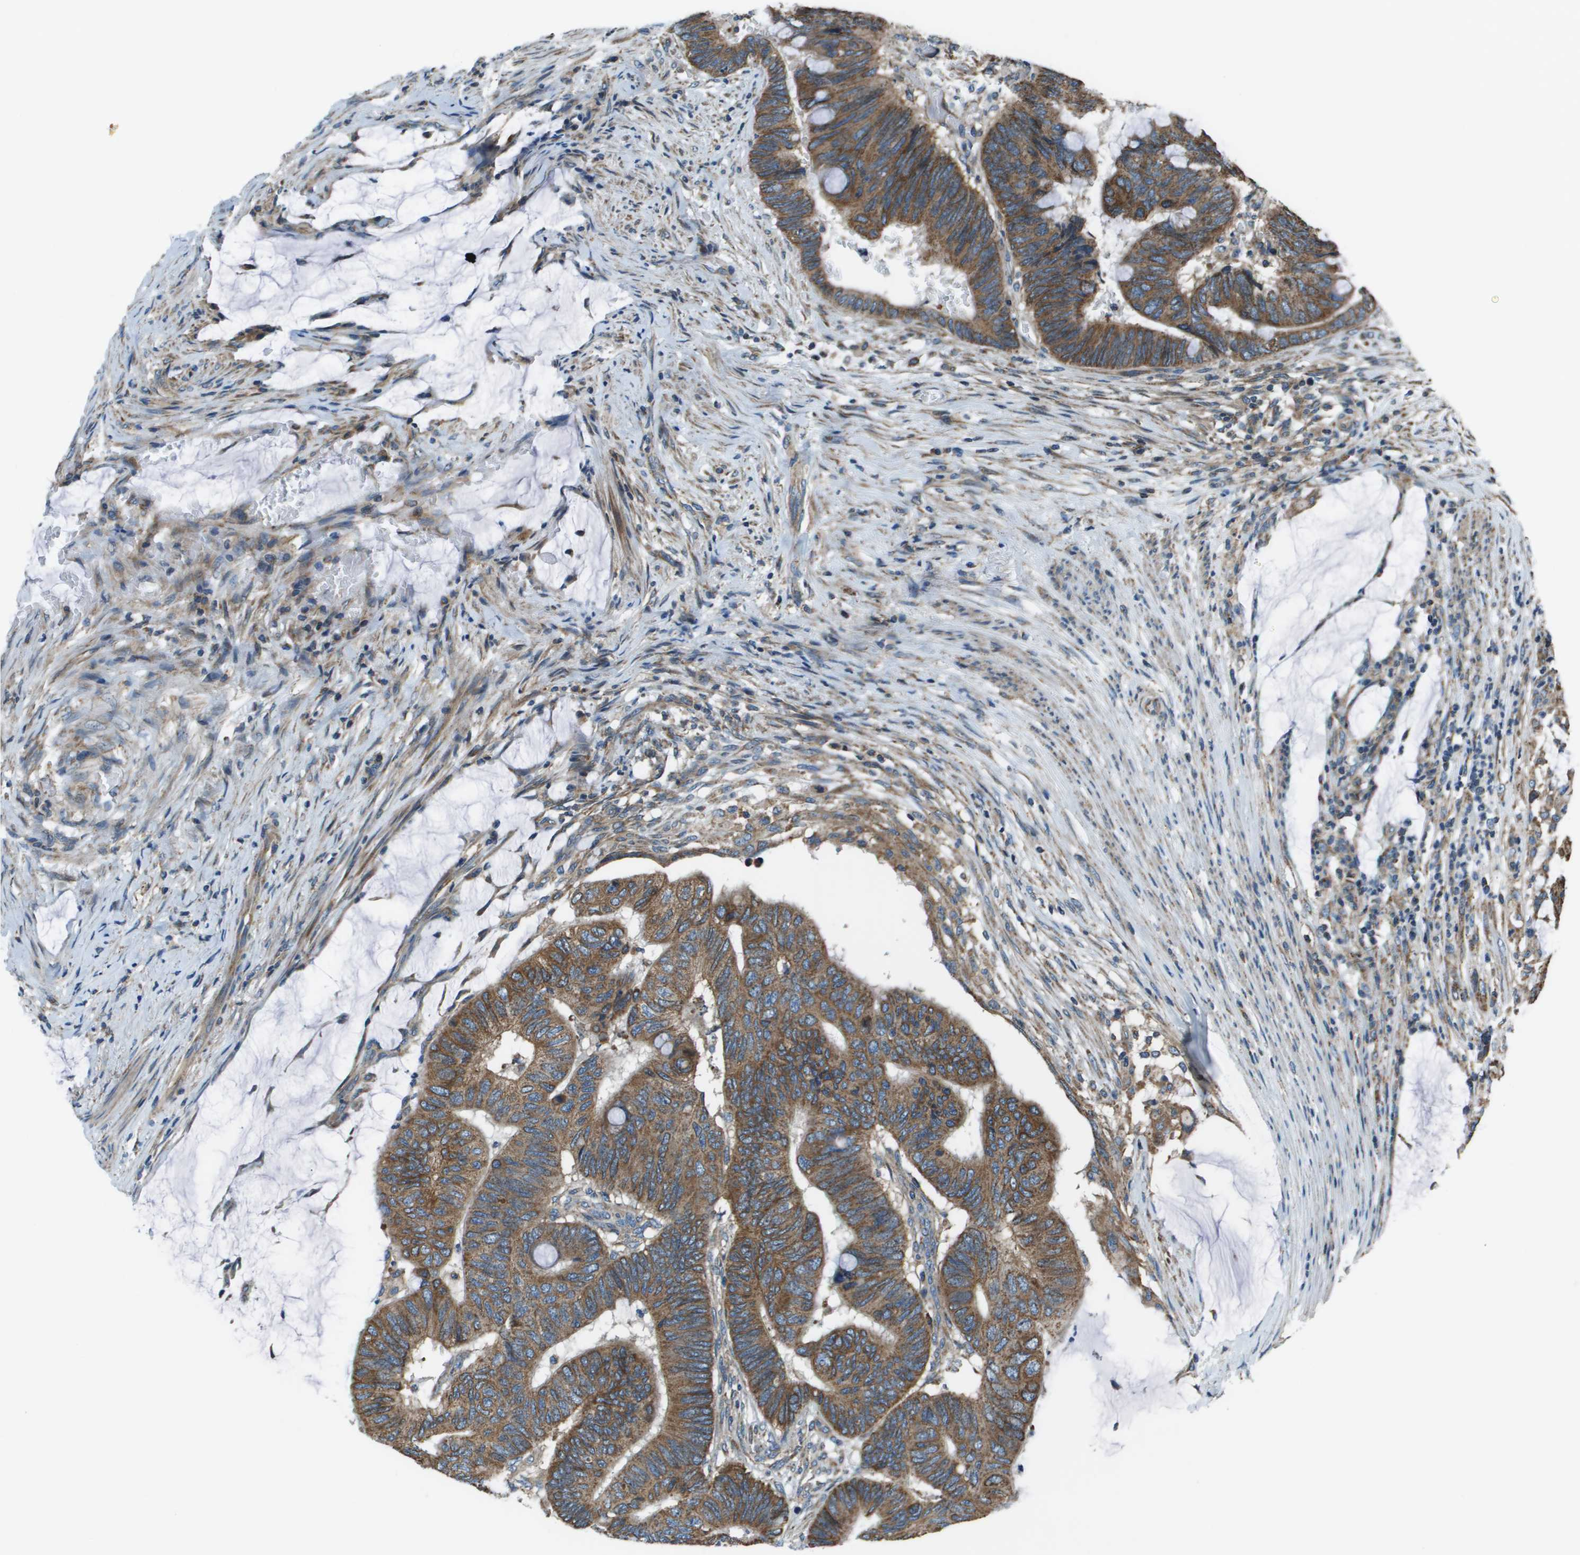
{"staining": {"intensity": "moderate", "quantity": ">75%", "location": "cytoplasmic/membranous"}, "tissue": "colorectal cancer", "cell_type": "Tumor cells", "image_type": "cancer", "snomed": [{"axis": "morphology", "description": "Normal tissue, NOS"}, {"axis": "morphology", "description": "Adenocarcinoma, NOS"}, {"axis": "topography", "description": "Rectum"}], "caption": "The immunohistochemical stain highlights moderate cytoplasmic/membranous expression in tumor cells of colorectal cancer tissue. (Brightfield microscopy of DAB IHC at high magnification).", "gene": "TMEM51", "patient": {"sex": "male", "age": 92}}